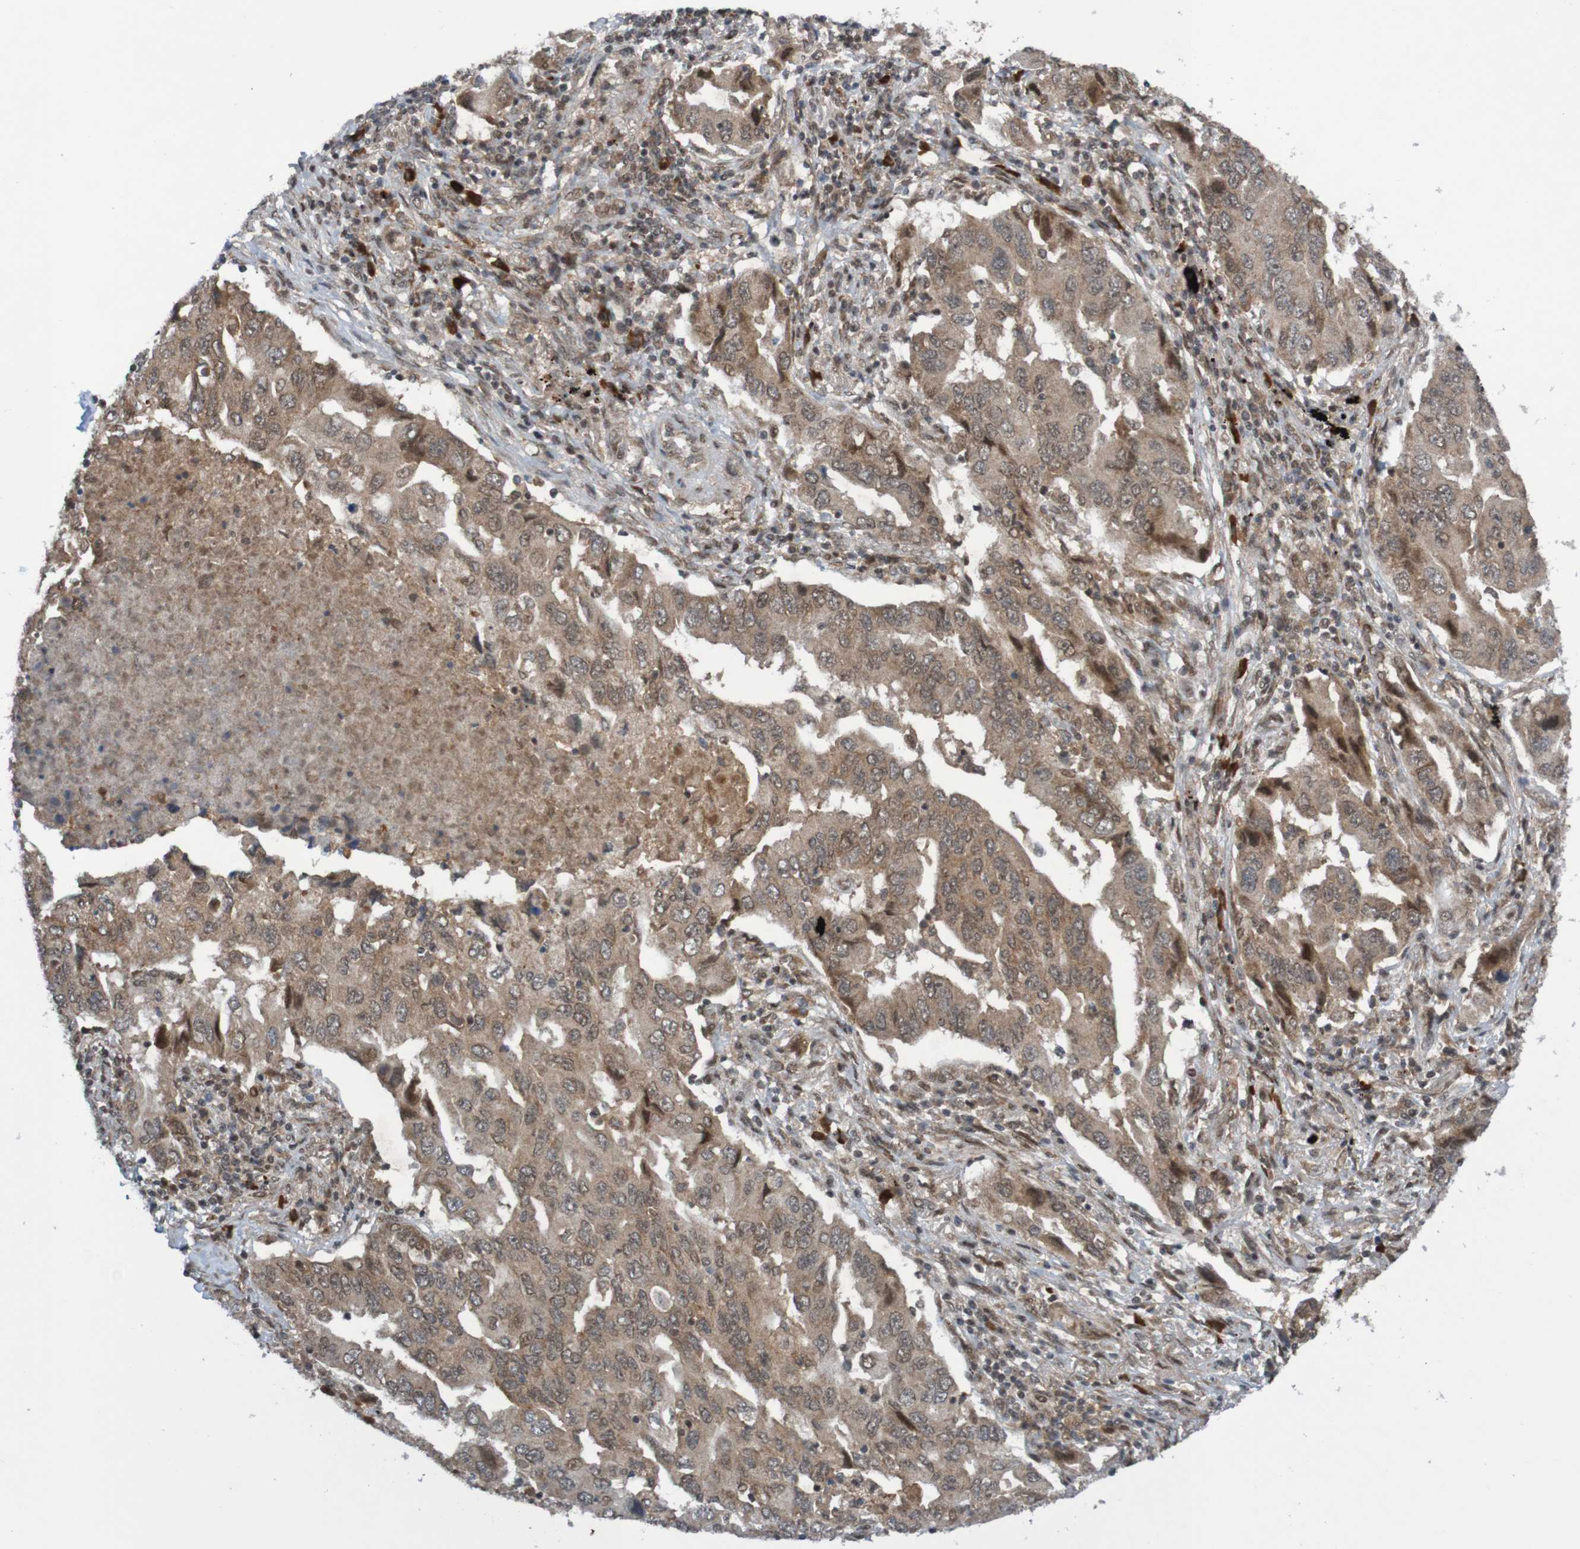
{"staining": {"intensity": "moderate", "quantity": ">75%", "location": "cytoplasmic/membranous"}, "tissue": "lung cancer", "cell_type": "Tumor cells", "image_type": "cancer", "snomed": [{"axis": "morphology", "description": "Adenocarcinoma, NOS"}, {"axis": "topography", "description": "Lung"}], "caption": "Immunohistochemistry histopathology image of neoplastic tissue: lung cancer (adenocarcinoma) stained using IHC shows medium levels of moderate protein expression localized specifically in the cytoplasmic/membranous of tumor cells, appearing as a cytoplasmic/membranous brown color.", "gene": "ITLN1", "patient": {"sex": "female", "age": 65}}